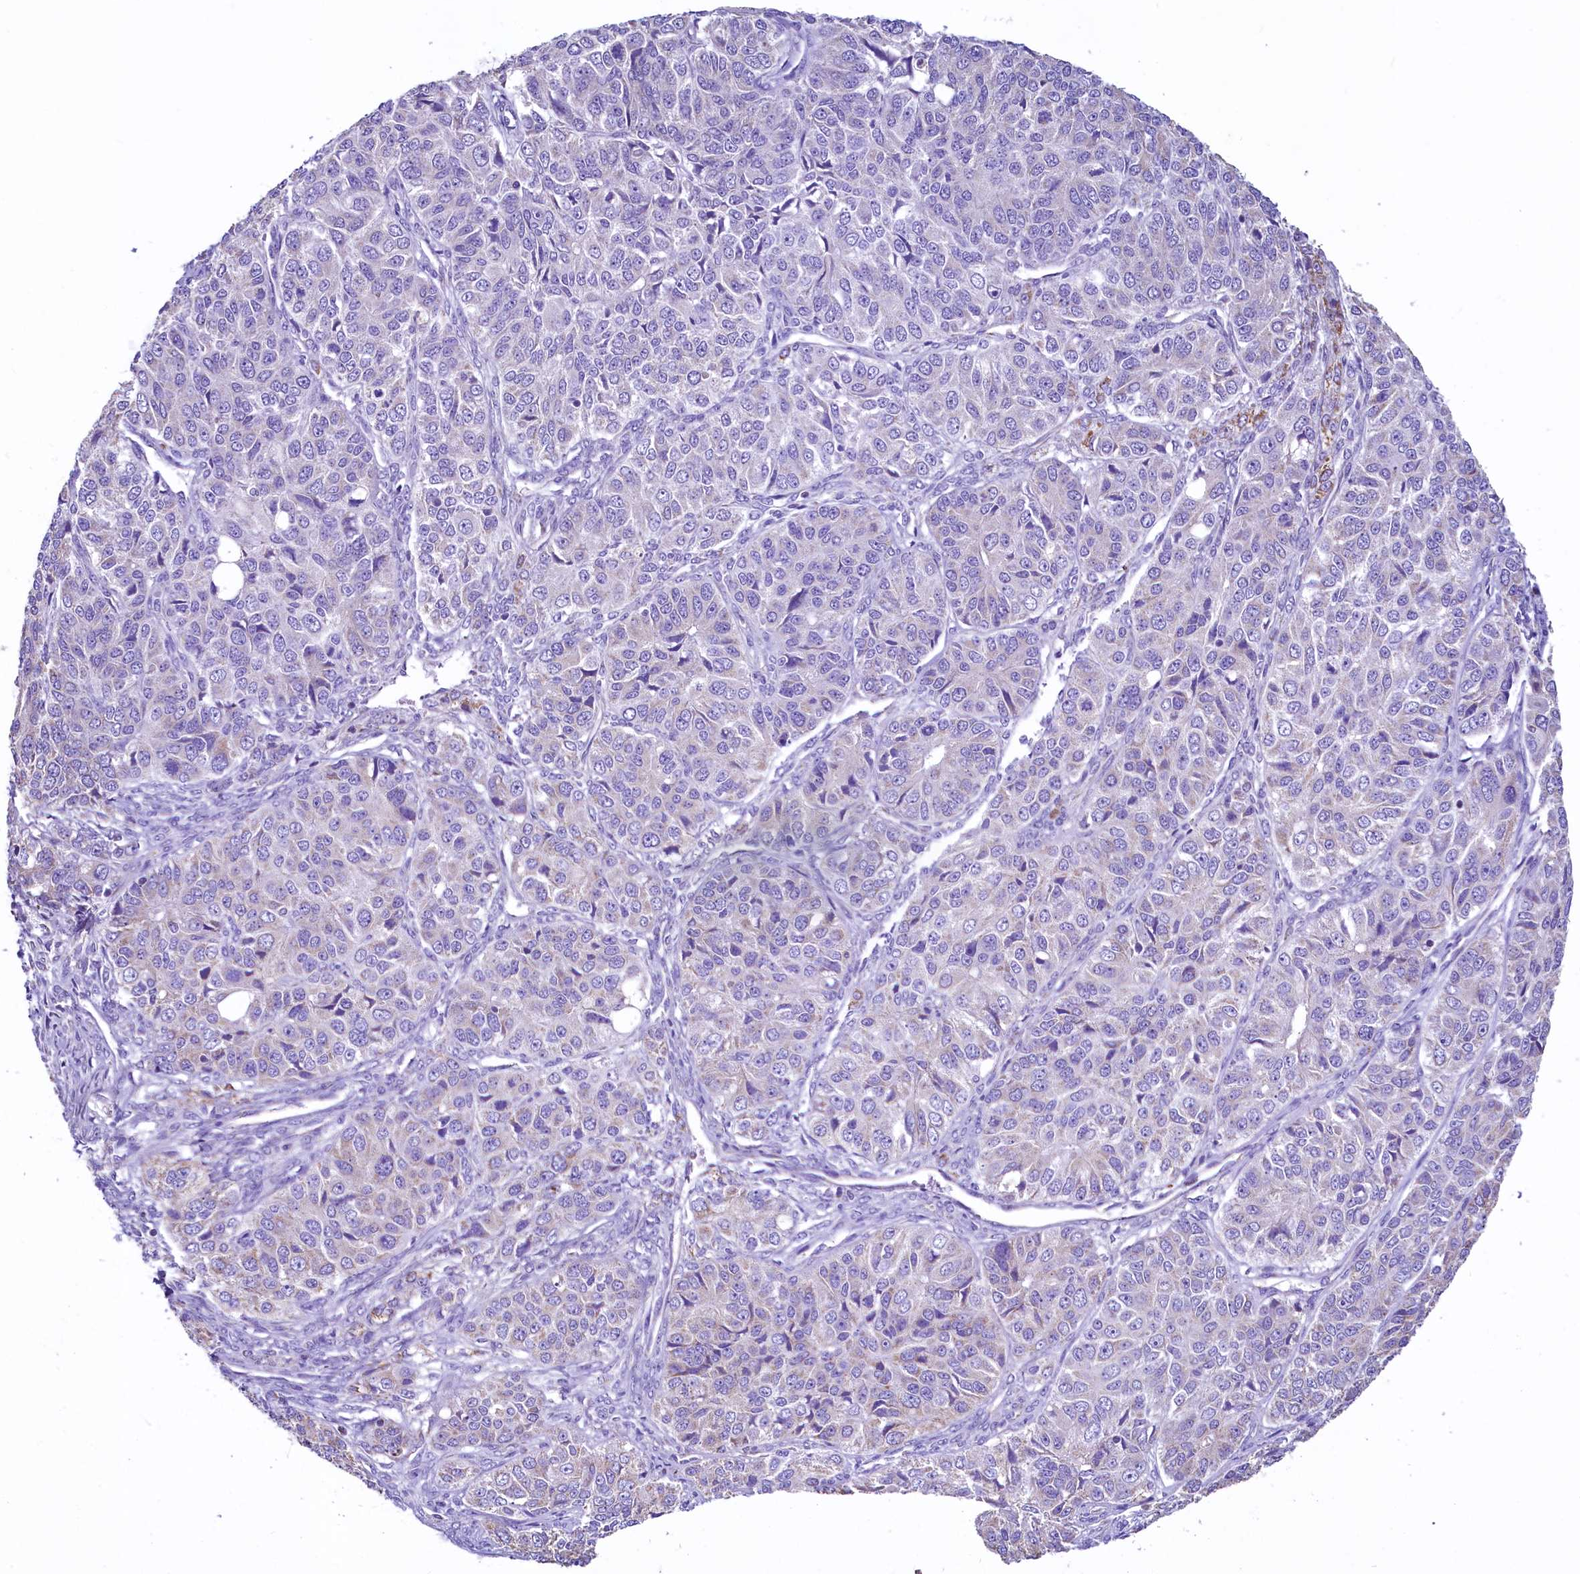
{"staining": {"intensity": "negative", "quantity": "none", "location": "none"}, "tissue": "ovarian cancer", "cell_type": "Tumor cells", "image_type": "cancer", "snomed": [{"axis": "morphology", "description": "Carcinoma, endometroid"}, {"axis": "topography", "description": "Ovary"}], "caption": "The photomicrograph displays no significant staining in tumor cells of ovarian cancer (endometroid carcinoma).", "gene": "IDH3A", "patient": {"sex": "female", "age": 51}}